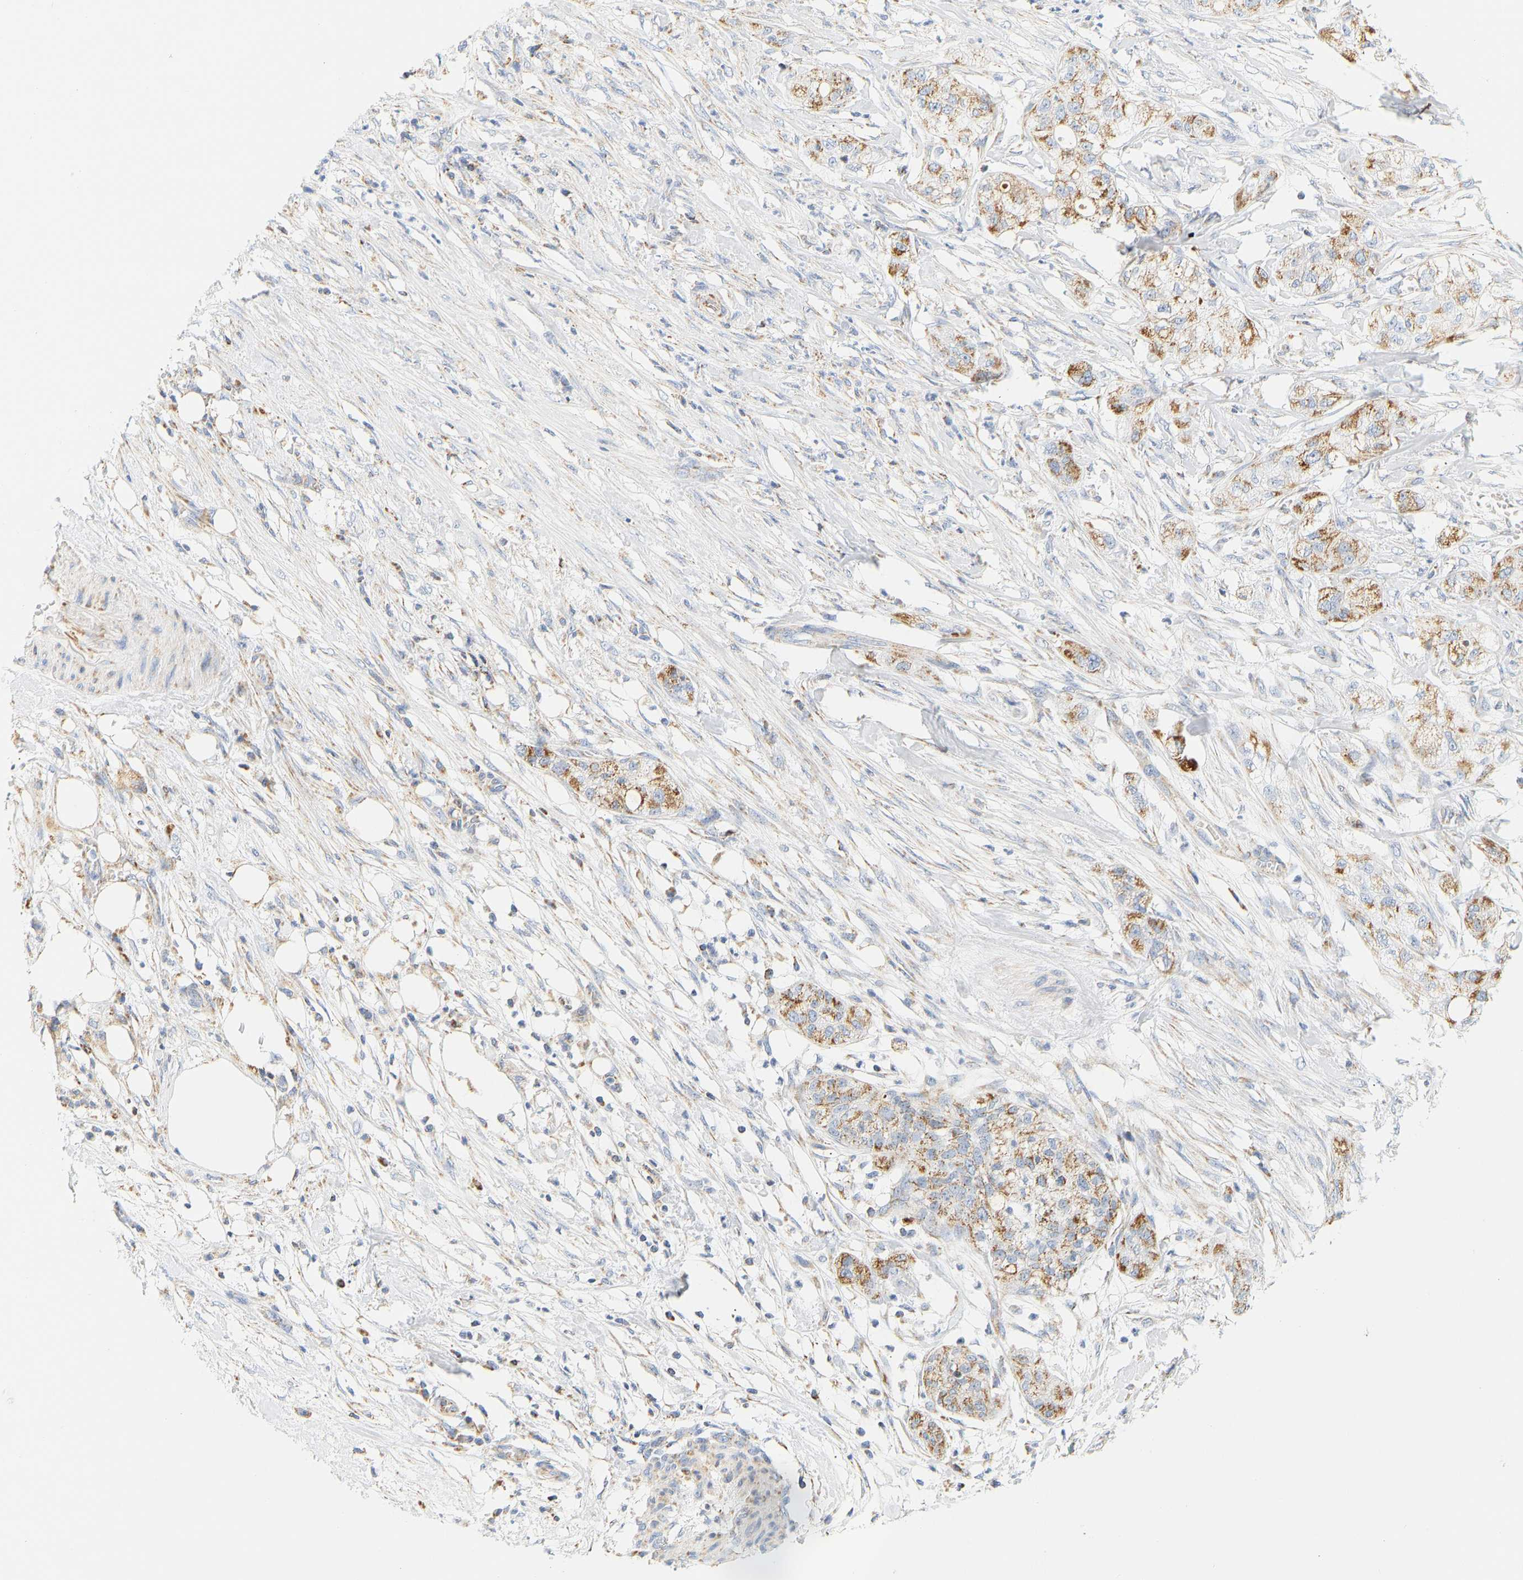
{"staining": {"intensity": "moderate", "quantity": ">75%", "location": "cytoplasmic/membranous"}, "tissue": "pancreatic cancer", "cell_type": "Tumor cells", "image_type": "cancer", "snomed": [{"axis": "morphology", "description": "Adenocarcinoma, NOS"}, {"axis": "topography", "description": "Pancreas"}], "caption": "Immunohistochemical staining of pancreatic cancer shows medium levels of moderate cytoplasmic/membranous staining in approximately >75% of tumor cells. (DAB (3,3'-diaminobenzidine) = brown stain, brightfield microscopy at high magnification).", "gene": "GRPEL2", "patient": {"sex": "female", "age": 78}}